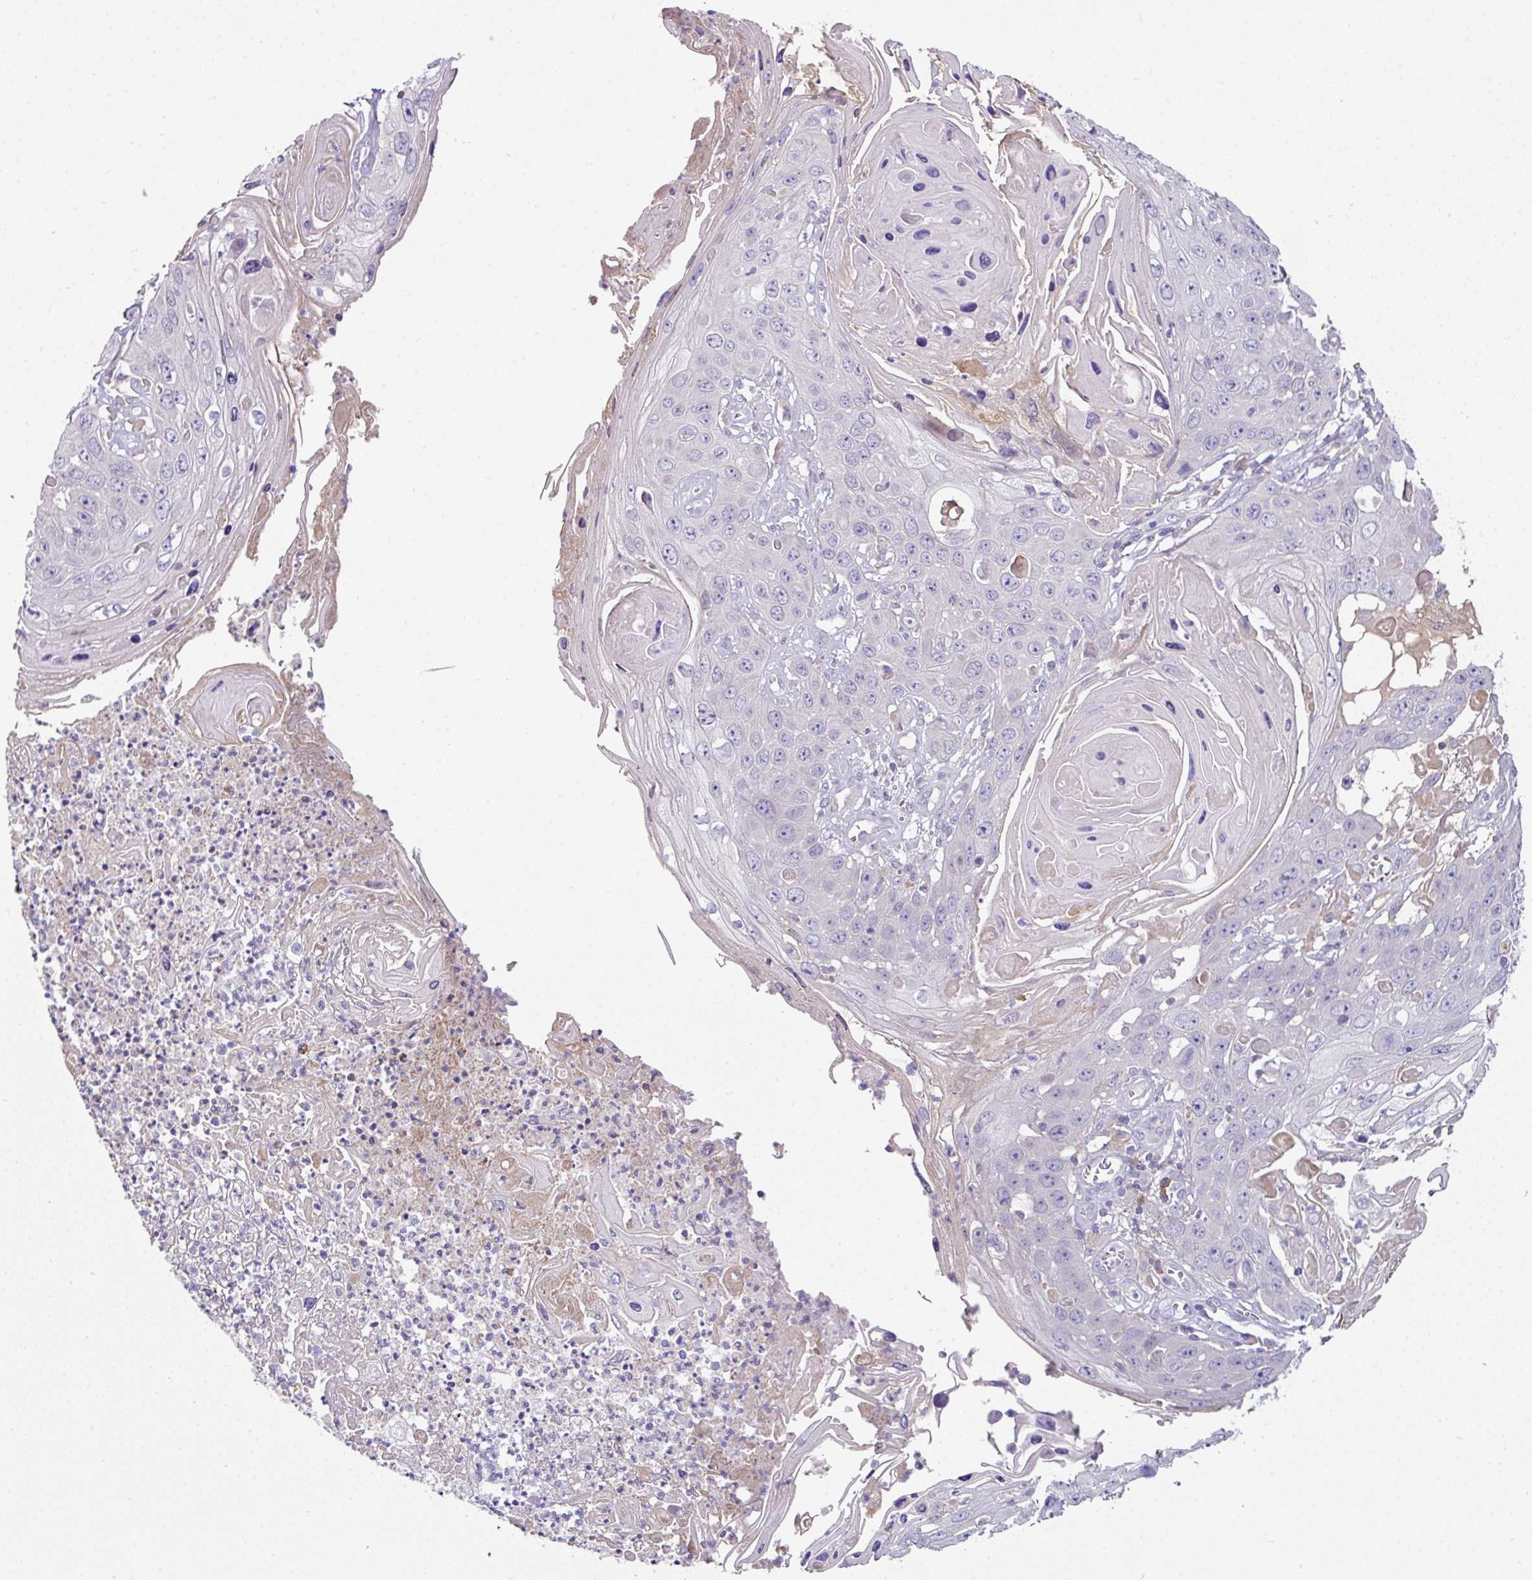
{"staining": {"intensity": "negative", "quantity": "none", "location": "none"}, "tissue": "skin cancer", "cell_type": "Tumor cells", "image_type": "cancer", "snomed": [{"axis": "morphology", "description": "Squamous cell carcinoma, NOS"}, {"axis": "topography", "description": "Skin"}], "caption": "Tumor cells are negative for protein expression in human skin squamous cell carcinoma.", "gene": "SLAMF6", "patient": {"sex": "male", "age": 55}}